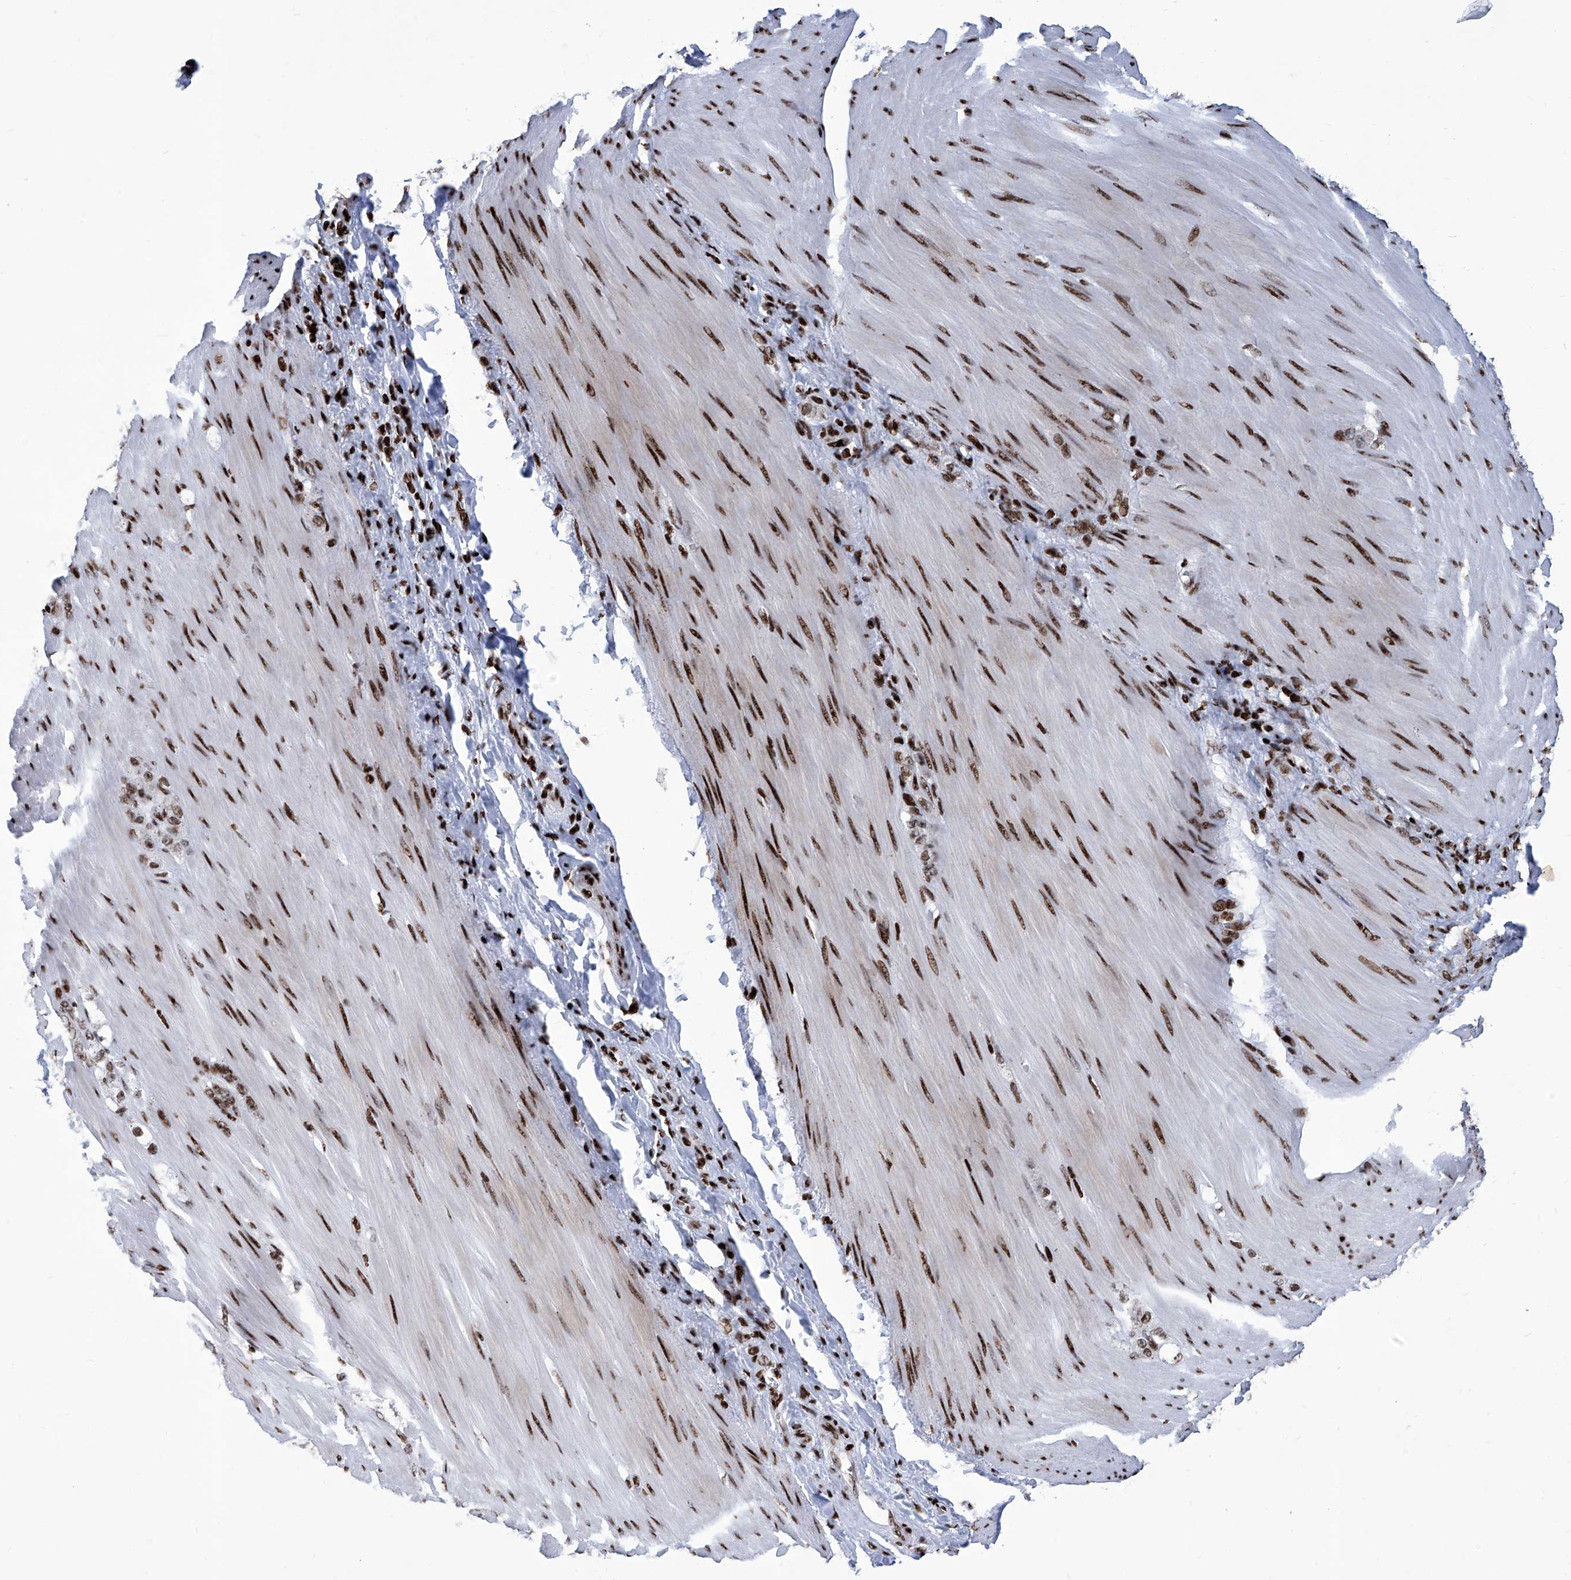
{"staining": {"intensity": "strong", "quantity": ">75%", "location": "nuclear"}, "tissue": "stomach cancer", "cell_type": "Tumor cells", "image_type": "cancer", "snomed": [{"axis": "morphology", "description": "Normal tissue, NOS"}, {"axis": "morphology", "description": "Adenocarcinoma, NOS"}, {"axis": "topography", "description": "Stomach"}], "caption": "A high-resolution histopathology image shows immunohistochemistry staining of stomach adenocarcinoma, which exhibits strong nuclear staining in about >75% of tumor cells. (DAB IHC with brightfield microscopy, high magnification).", "gene": "HEY2", "patient": {"sex": "male", "age": 82}}